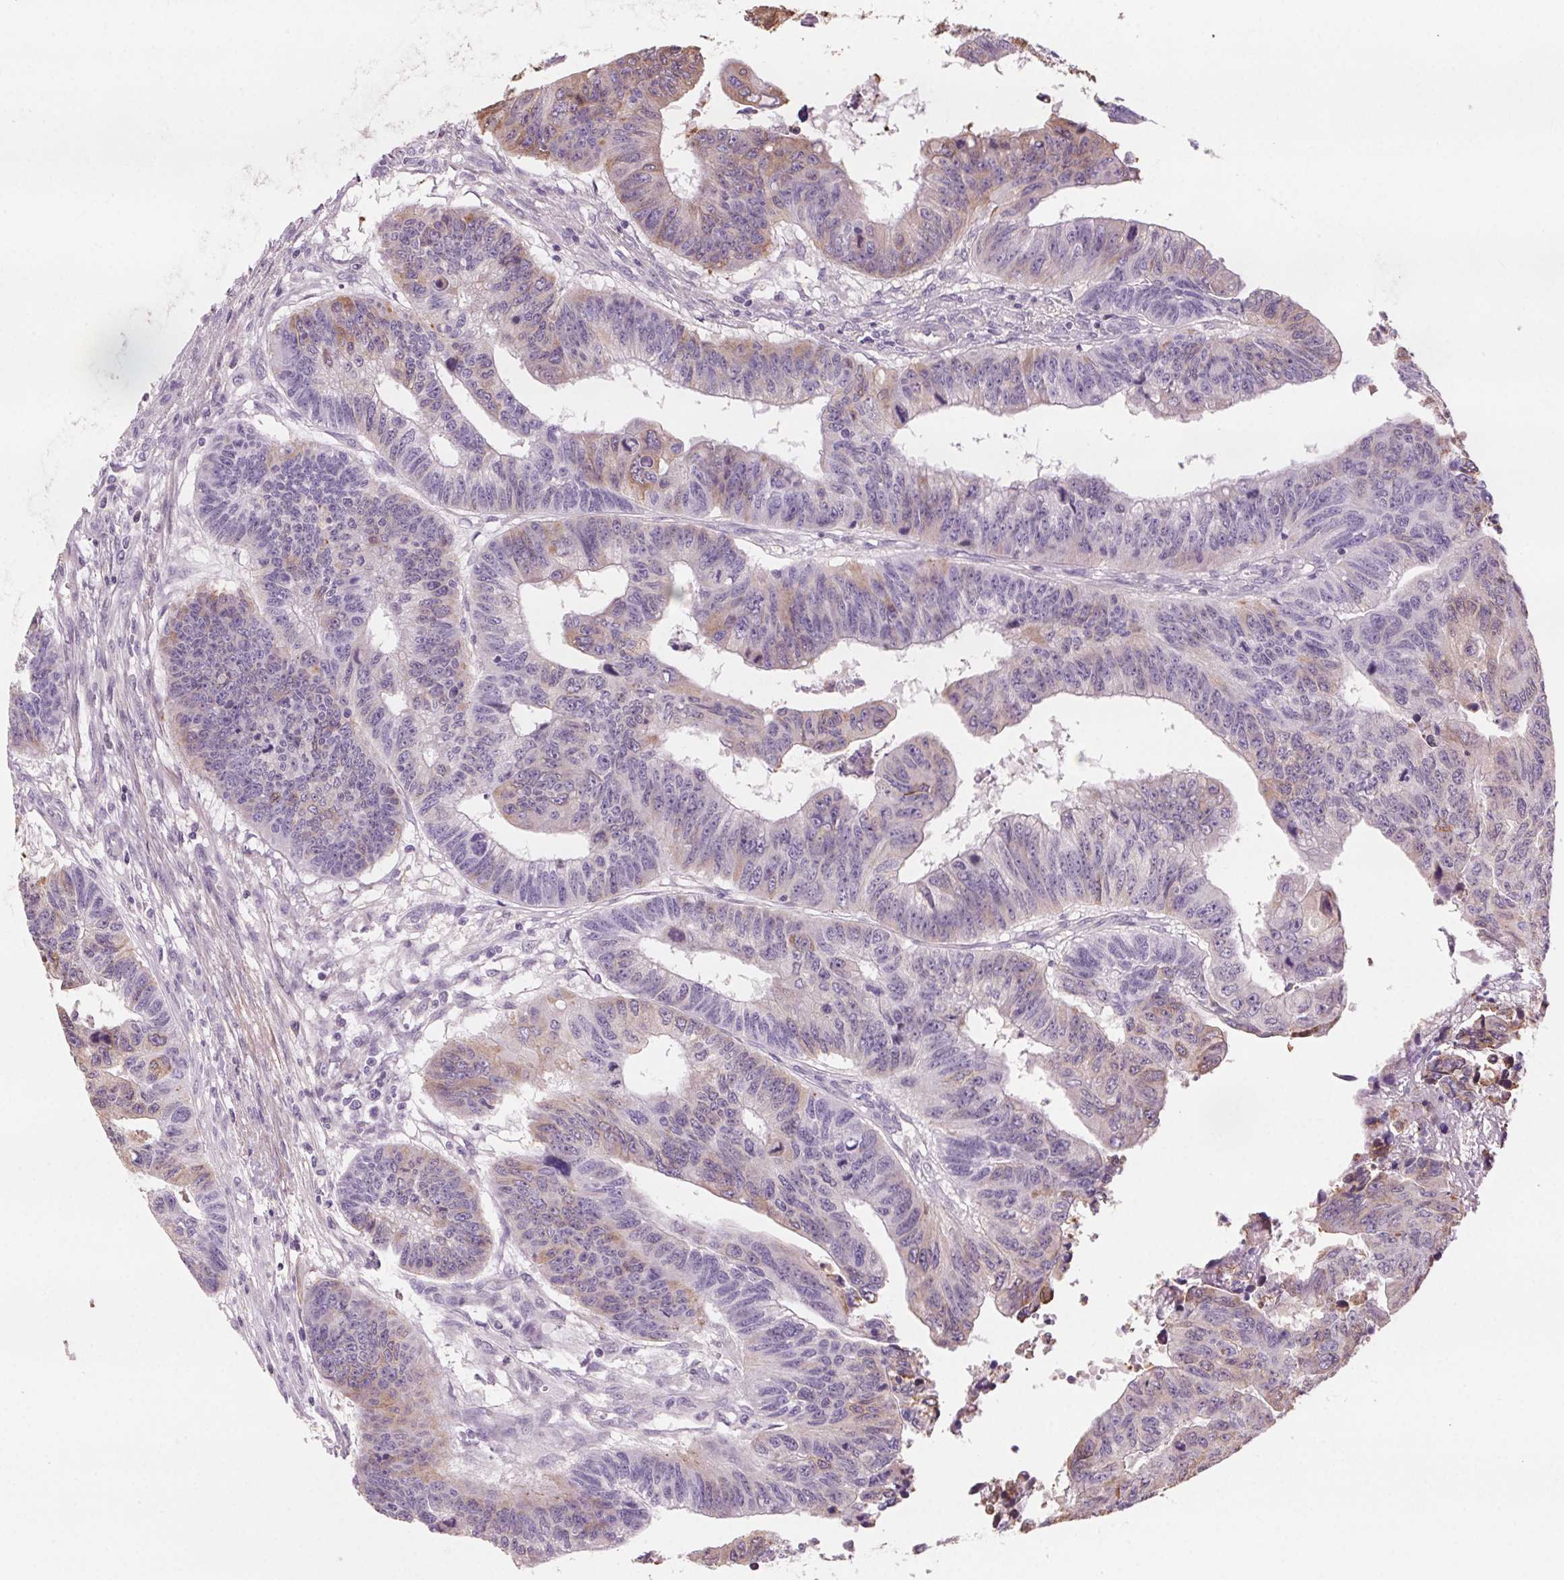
{"staining": {"intensity": "weak", "quantity": "25%-75%", "location": "cytoplasmic/membranous"}, "tissue": "colorectal cancer", "cell_type": "Tumor cells", "image_type": "cancer", "snomed": [{"axis": "morphology", "description": "Adenocarcinoma, NOS"}, {"axis": "topography", "description": "Rectum"}], "caption": "Immunohistochemical staining of human colorectal cancer displays weak cytoplasmic/membranous protein positivity in about 25%-75% of tumor cells.", "gene": "HHLA2", "patient": {"sex": "female", "age": 85}}